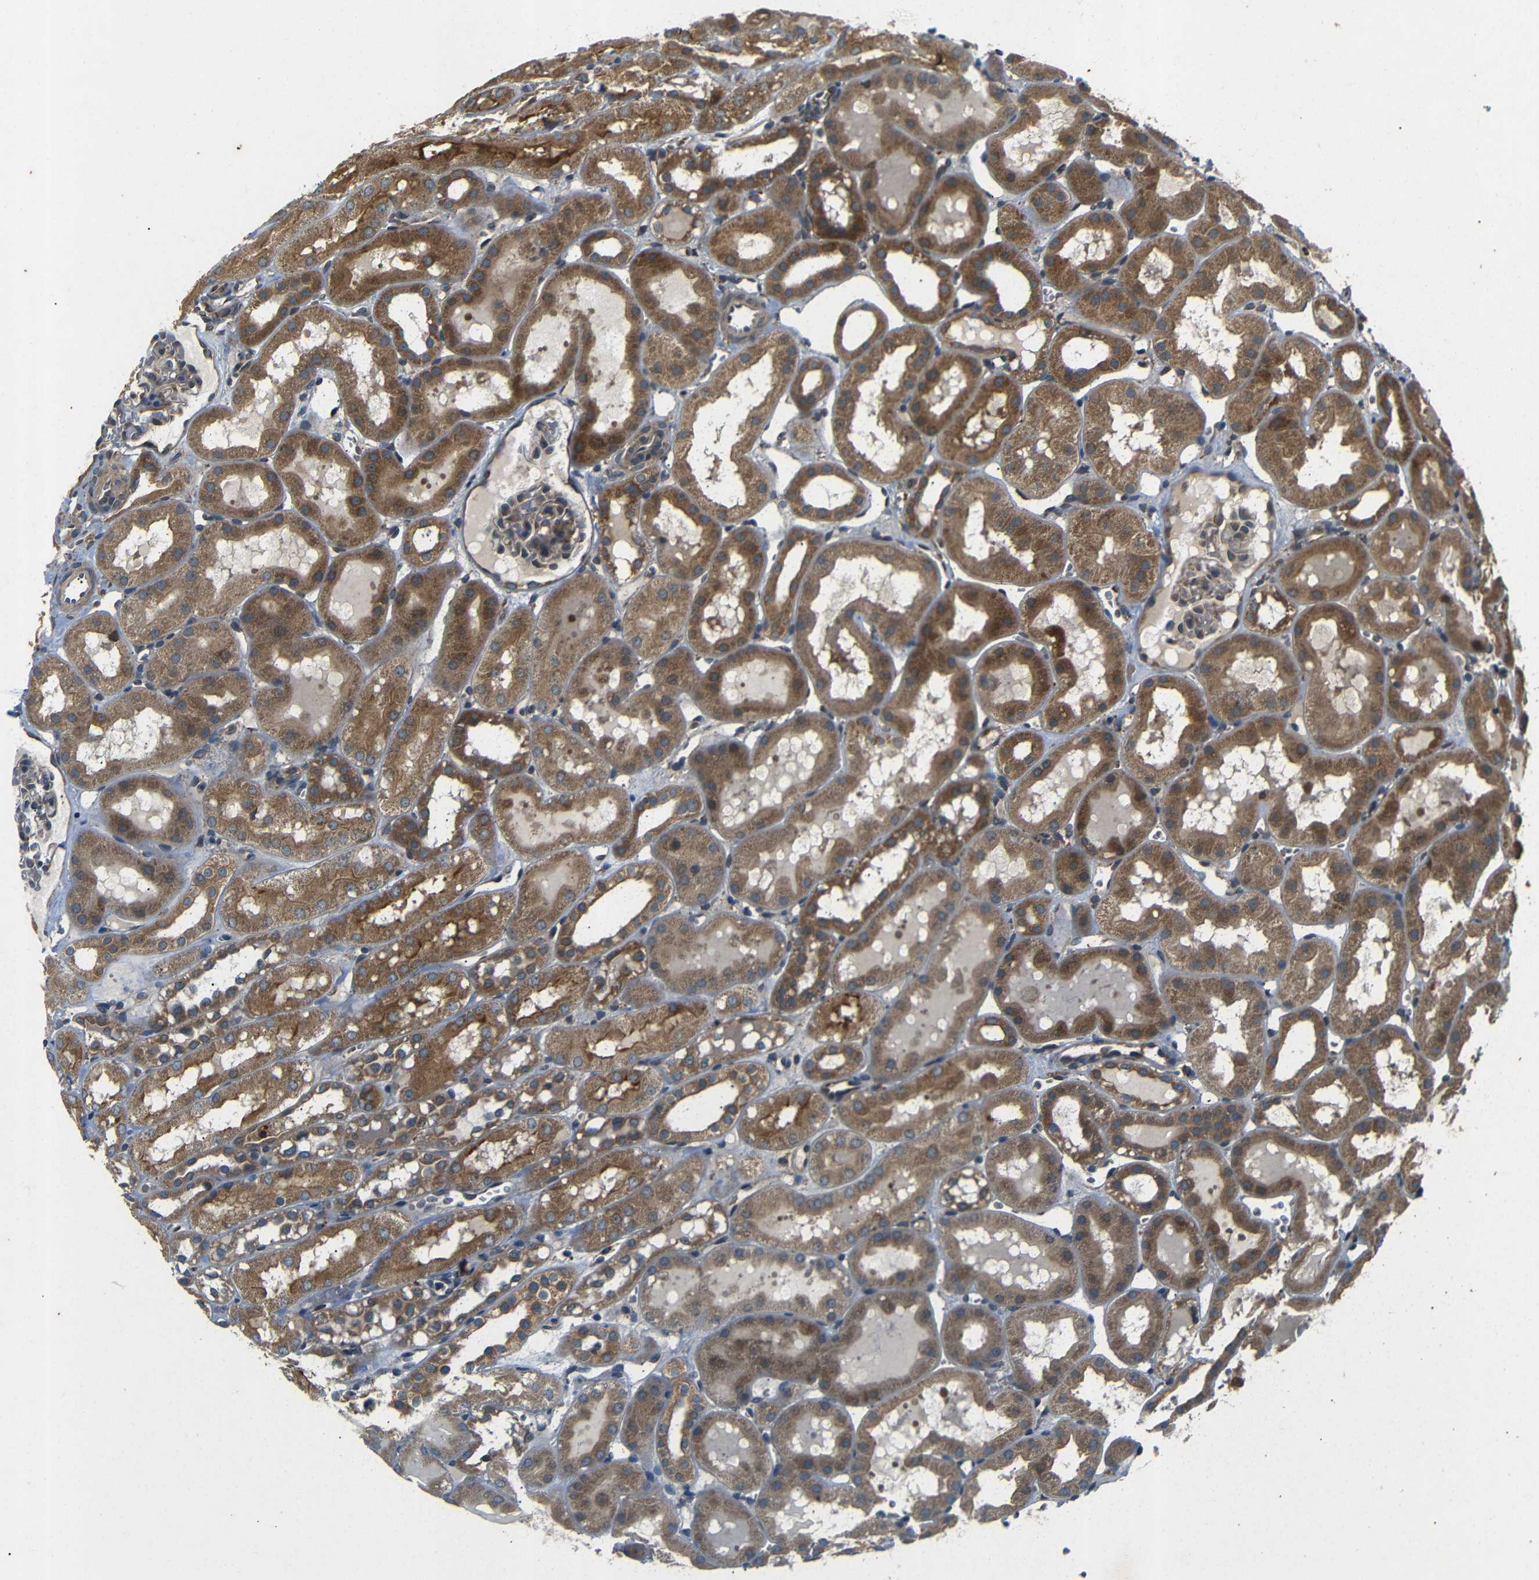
{"staining": {"intensity": "moderate", "quantity": "<25%", "location": "cytoplasmic/membranous"}, "tissue": "kidney", "cell_type": "Cells in glomeruli", "image_type": "normal", "snomed": [{"axis": "morphology", "description": "Normal tissue, NOS"}, {"axis": "topography", "description": "Kidney"}, {"axis": "topography", "description": "Urinary bladder"}], "caption": "DAB (3,3'-diaminobenzidine) immunohistochemical staining of benign human kidney displays moderate cytoplasmic/membranous protein staining in about <25% of cells in glomeruli. (DAB (3,3'-diaminobenzidine) = brown stain, brightfield microscopy at high magnification).", "gene": "TRPC1", "patient": {"sex": "male", "age": 16}}